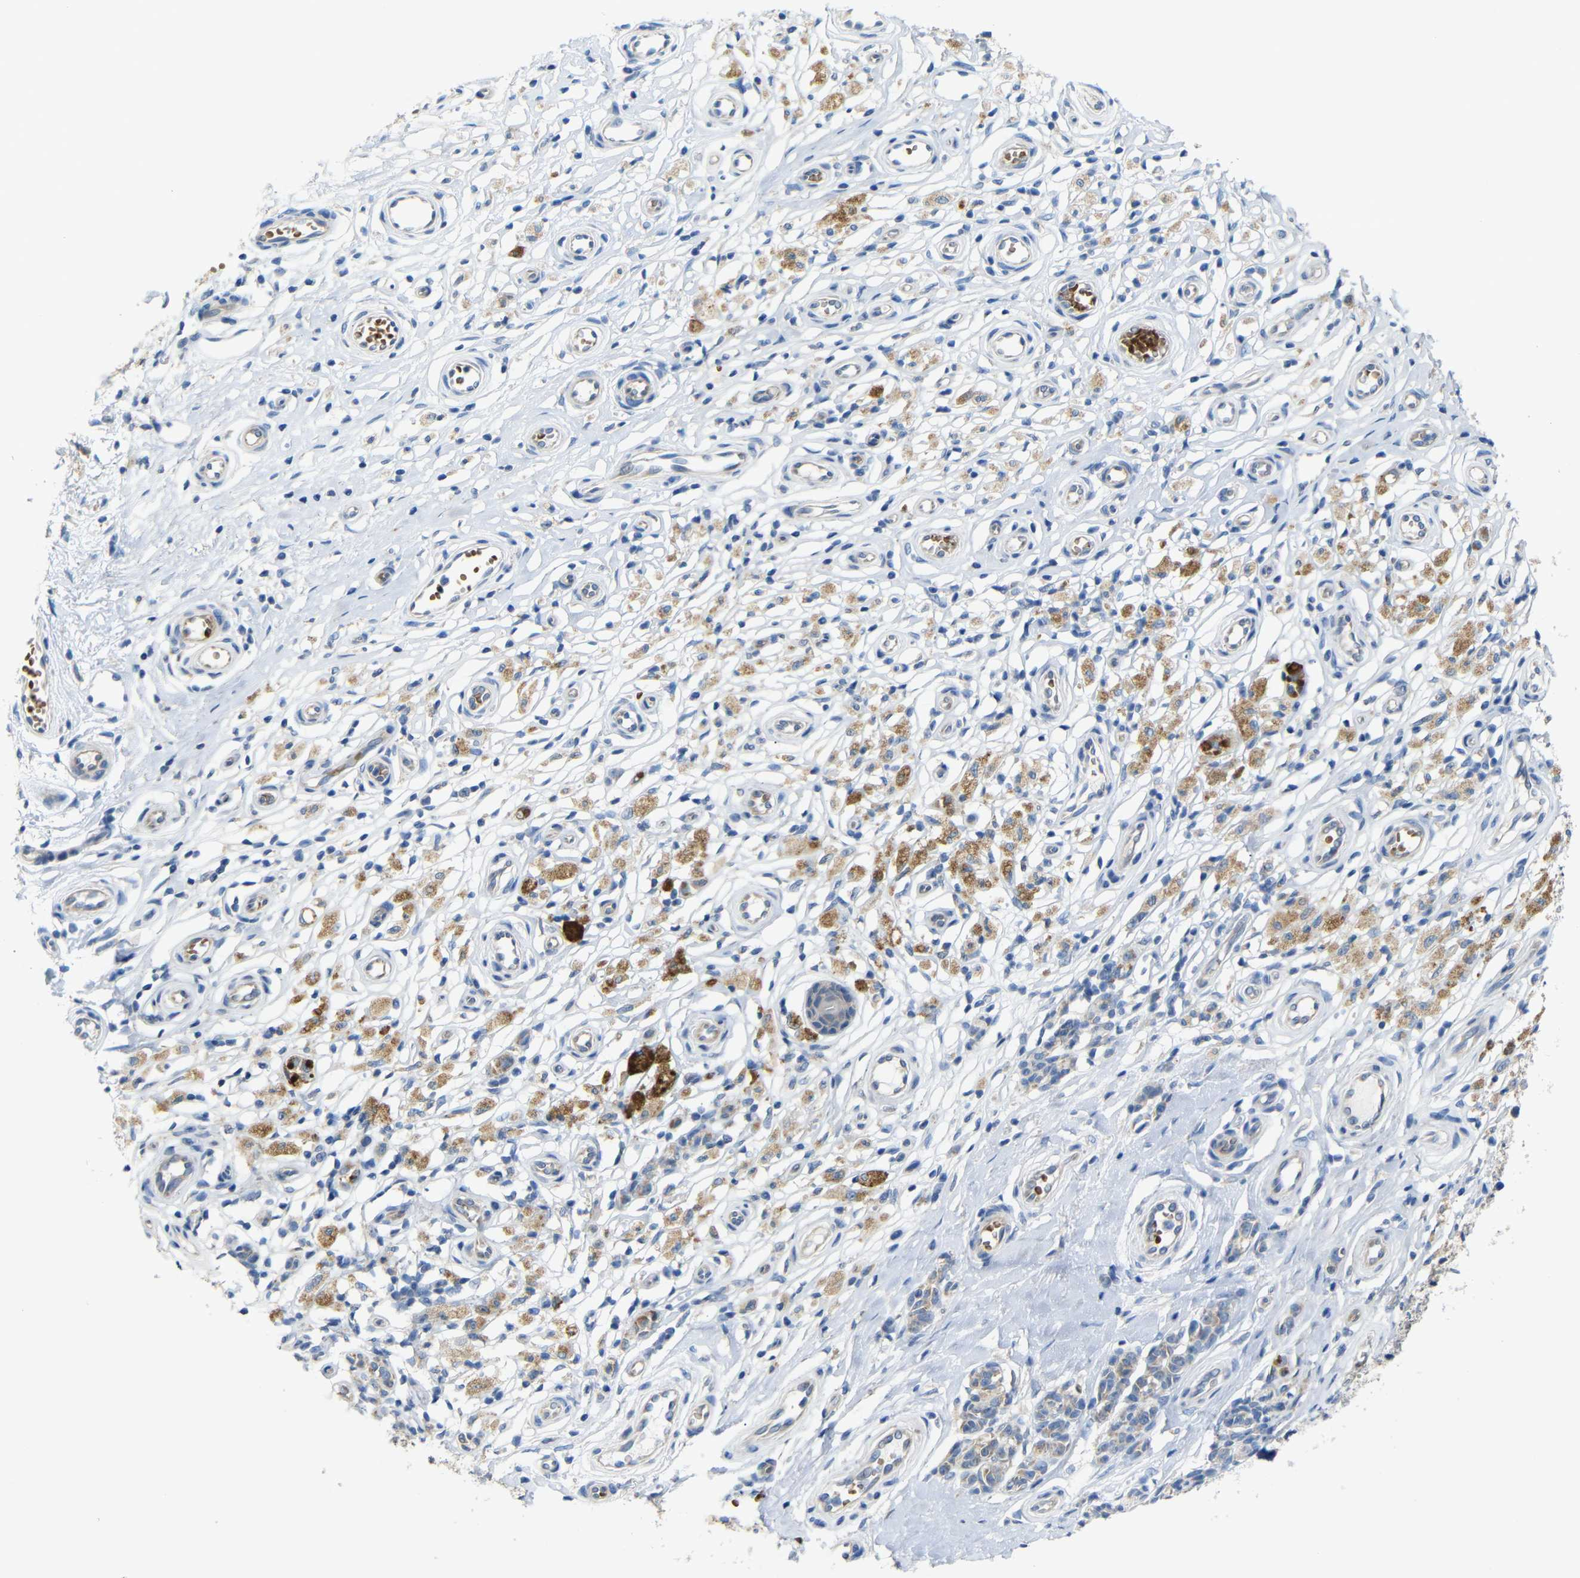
{"staining": {"intensity": "moderate", "quantity": ">75%", "location": "cytoplasmic/membranous"}, "tissue": "melanoma", "cell_type": "Tumor cells", "image_type": "cancer", "snomed": [{"axis": "morphology", "description": "Malignant melanoma, NOS"}, {"axis": "topography", "description": "Skin"}], "caption": "Immunohistochemical staining of human malignant melanoma demonstrates medium levels of moderate cytoplasmic/membranous staining in about >75% of tumor cells.", "gene": "TBC1D32", "patient": {"sex": "female", "age": 64}}